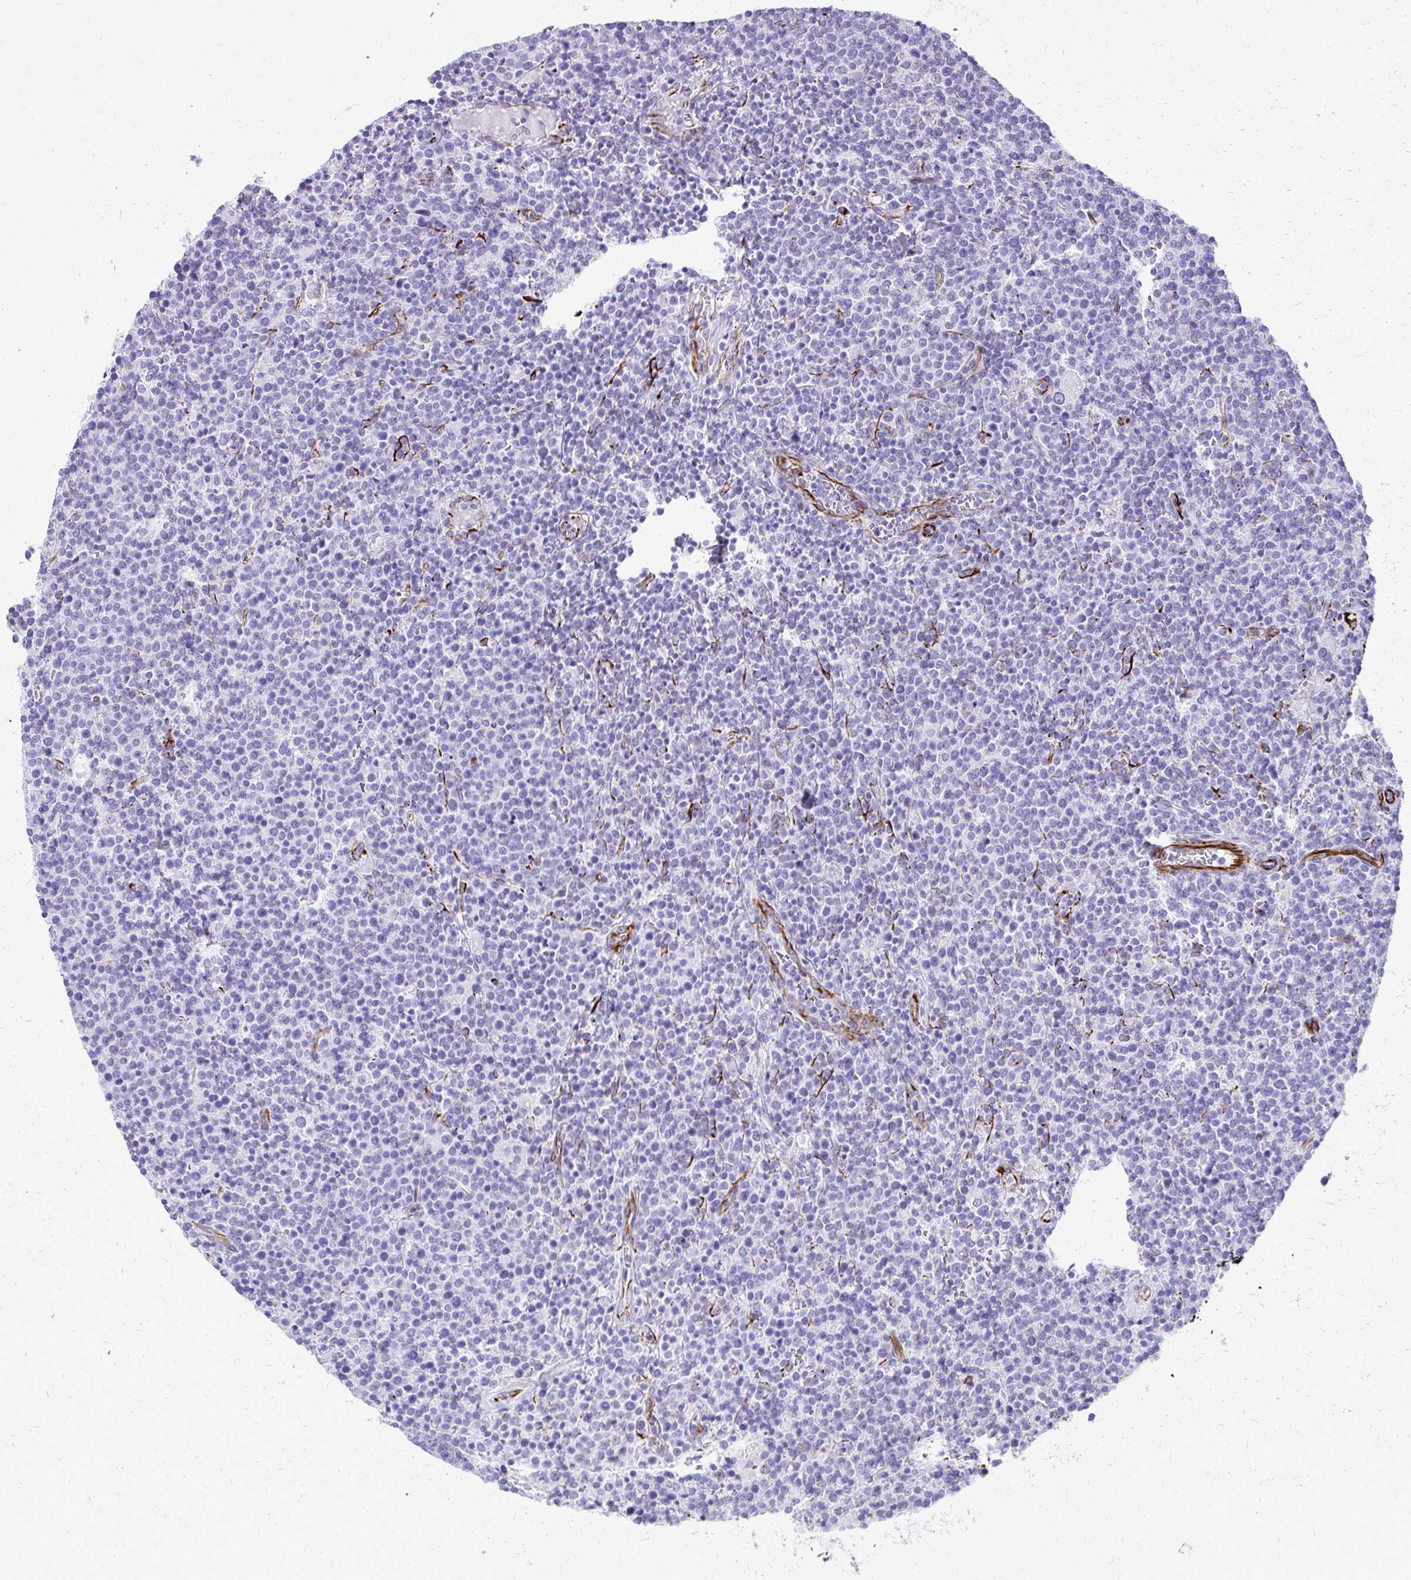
{"staining": {"intensity": "negative", "quantity": "none", "location": "none"}, "tissue": "lymphoma", "cell_type": "Tumor cells", "image_type": "cancer", "snomed": [{"axis": "morphology", "description": "Malignant lymphoma, non-Hodgkin's type, High grade"}, {"axis": "topography", "description": "Lymph node"}], "caption": "Tumor cells show no significant protein staining in lymphoma.", "gene": "TRIM6", "patient": {"sex": "male", "age": 61}}